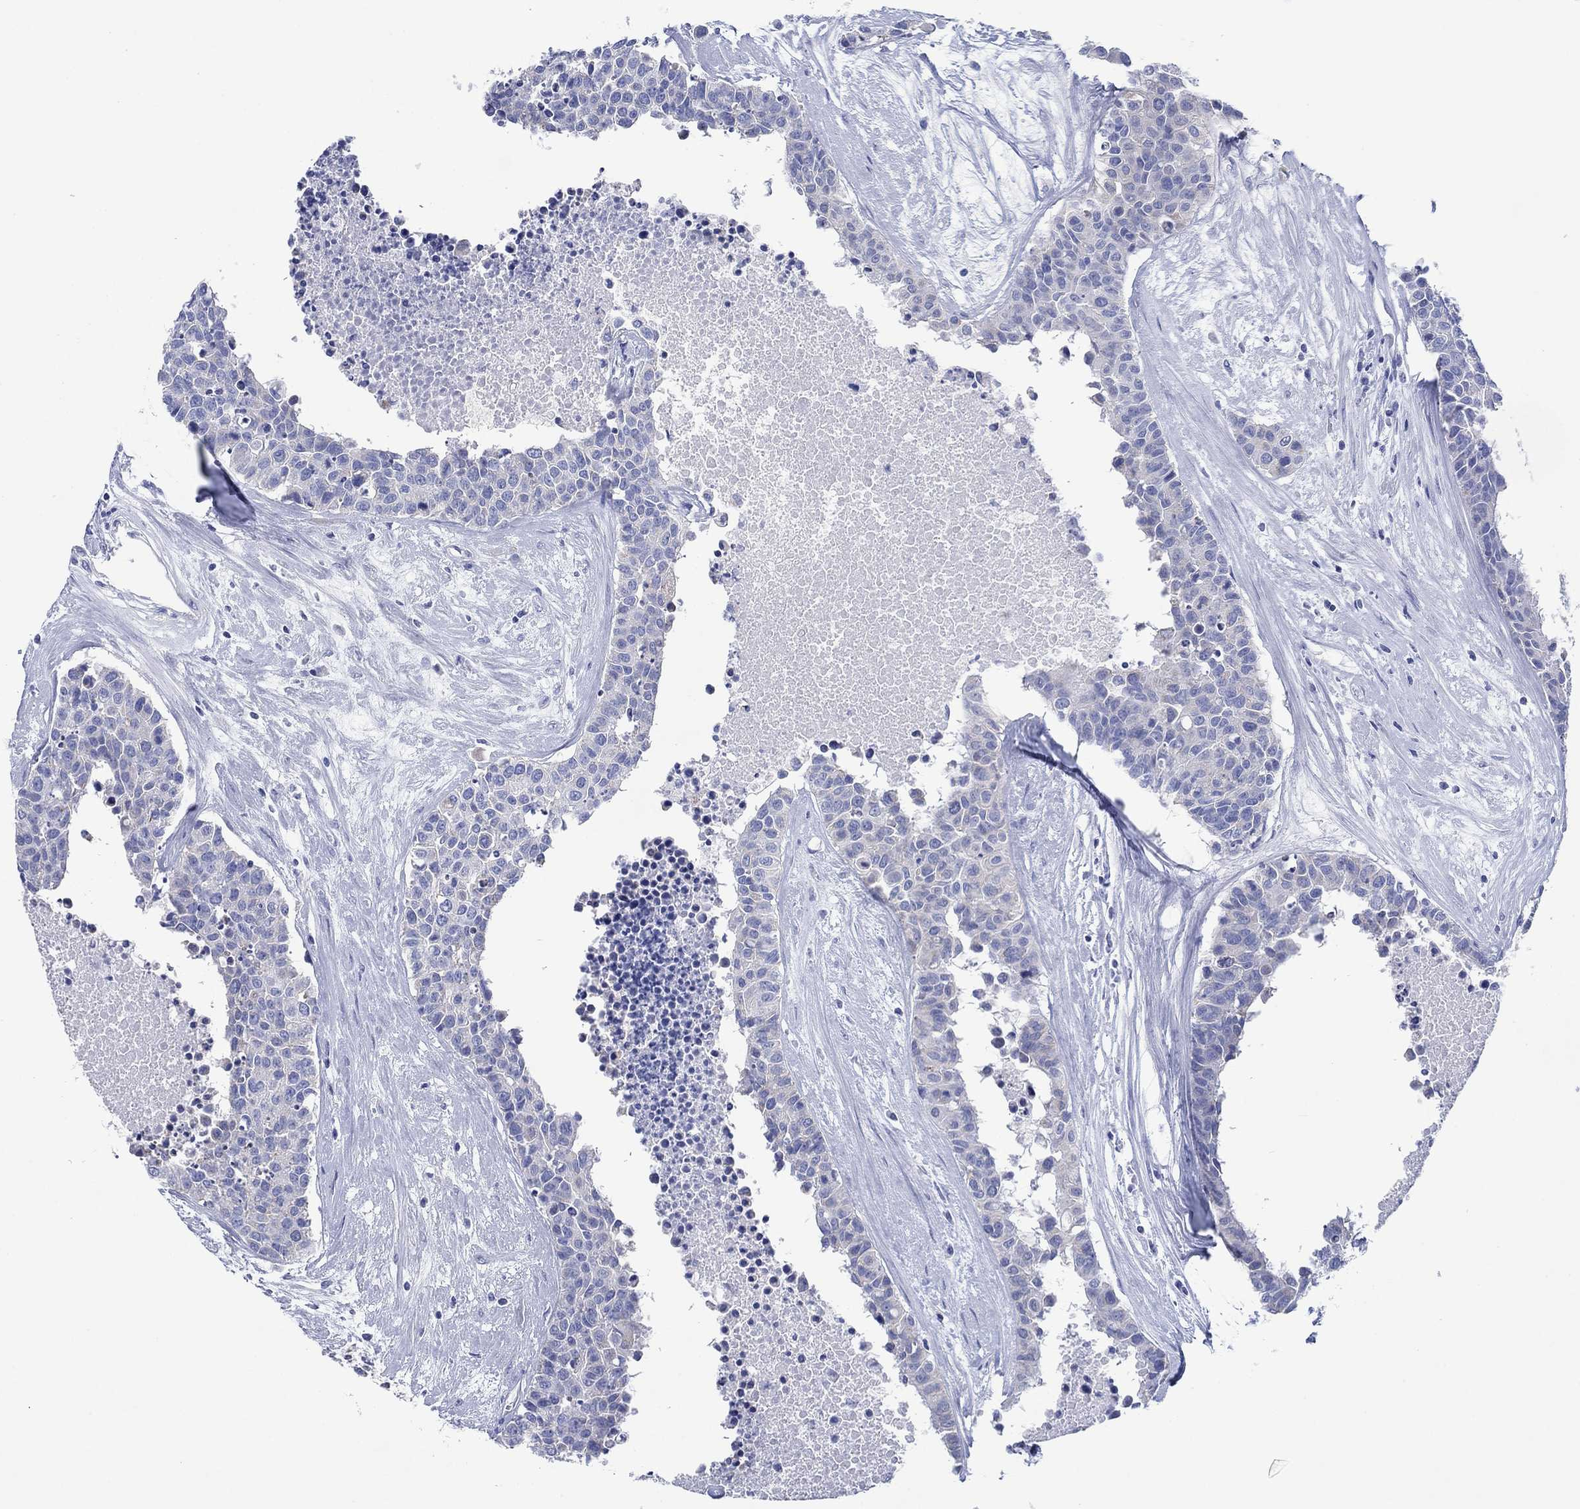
{"staining": {"intensity": "negative", "quantity": "none", "location": "none"}, "tissue": "carcinoid", "cell_type": "Tumor cells", "image_type": "cancer", "snomed": [{"axis": "morphology", "description": "Carcinoid, malignant, NOS"}, {"axis": "topography", "description": "Colon"}], "caption": "Histopathology image shows no protein staining in tumor cells of malignant carcinoid tissue. Nuclei are stained in blue.", "gene": "HCRT", "patient": {"sex": "male", "age": 81}}